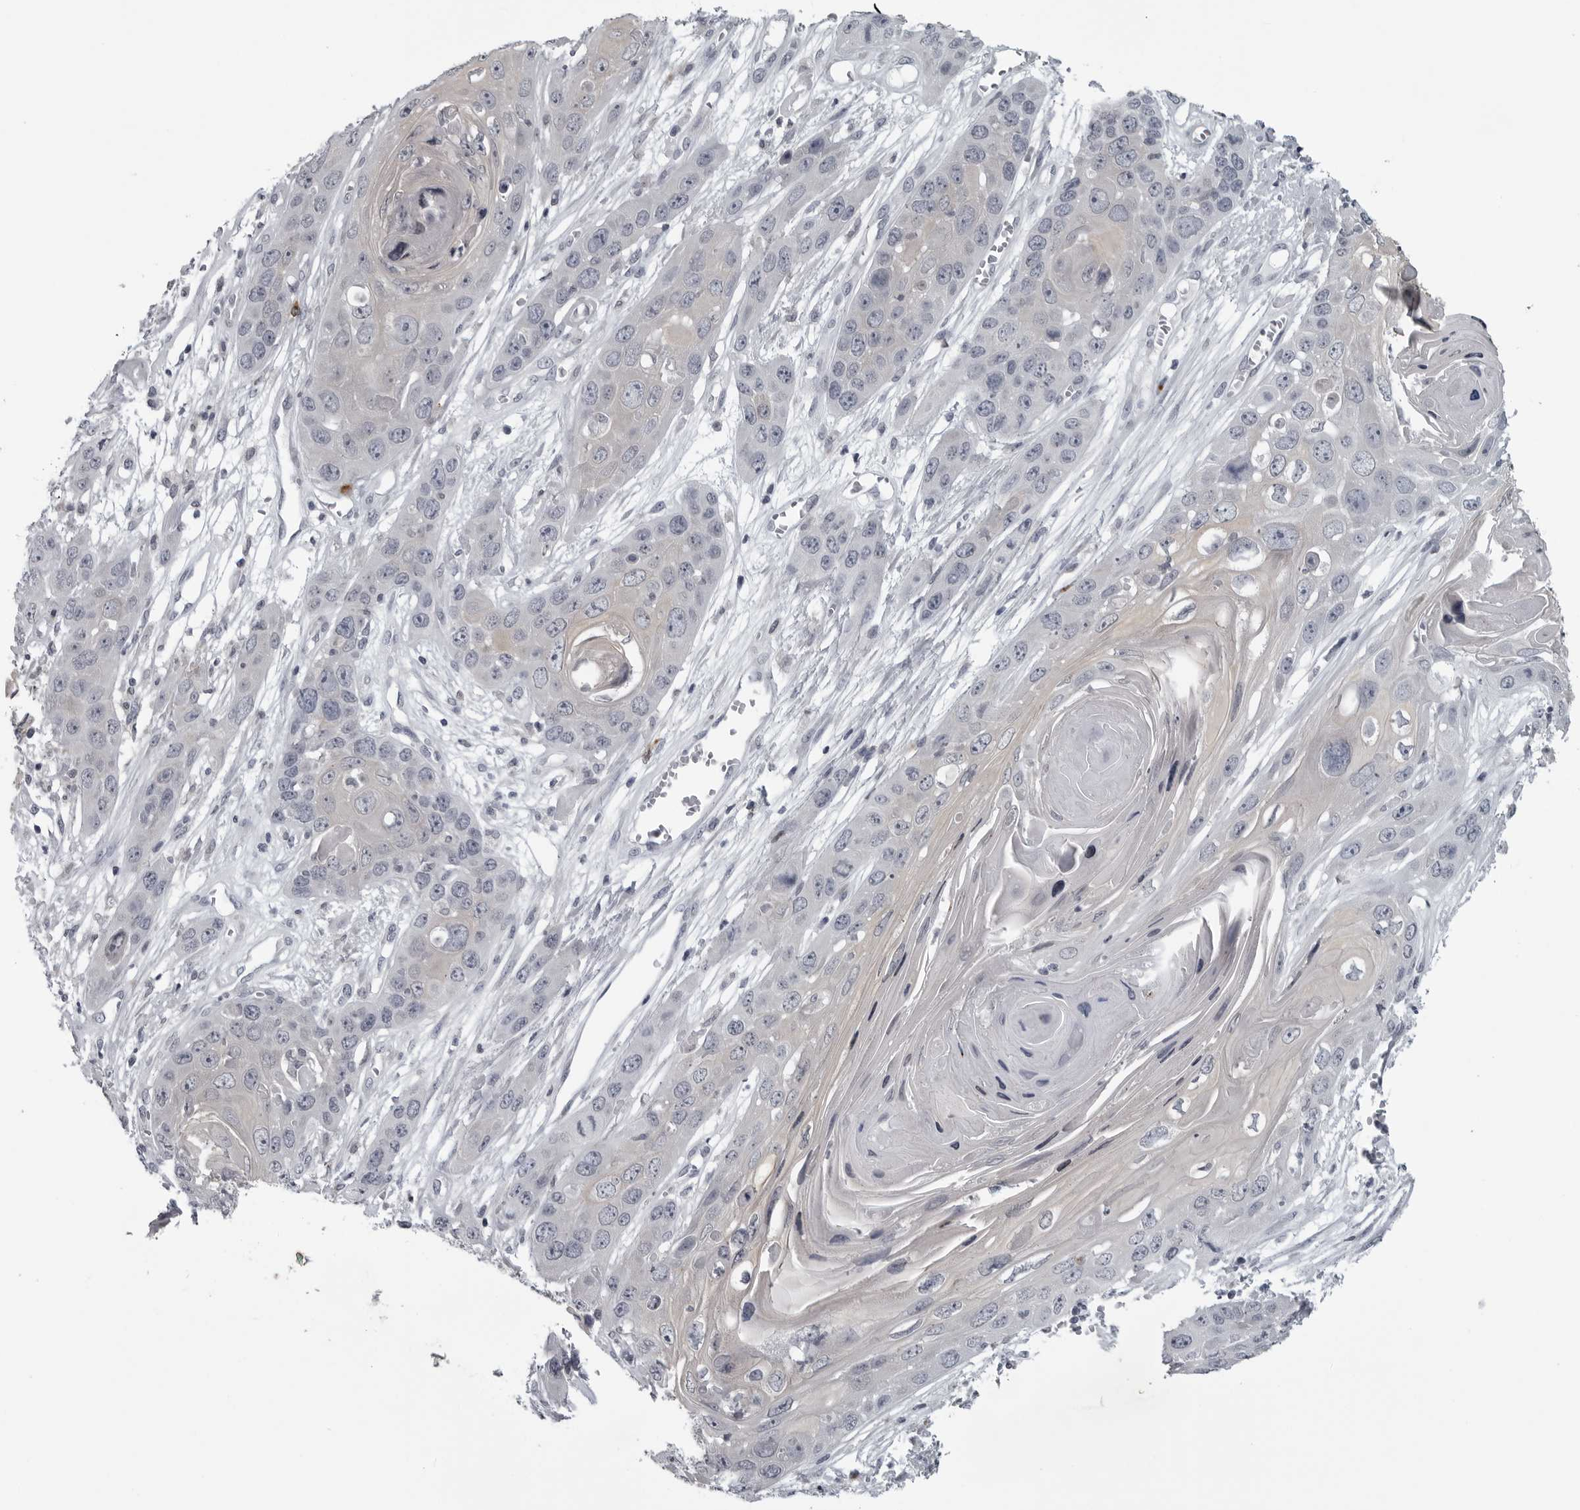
{"staining": {"intensity": "negative", "quantity": "none", "location": "none"}, "tissue": "skin cancer", "cell_type": "Tumor cells", "image_type": "cancer", "snomed": [{"axis": "morphology", "description": "Squamous cell carcinoma, NOS"}, {"axis": "topography", "description": "Skin"}], "caption": "The histopathology image displays no staining of tumor cells in squamous cell carcinoma (skin).", "gene": "LYSMD1", "patient": {"sex": "male", "age": 55}}